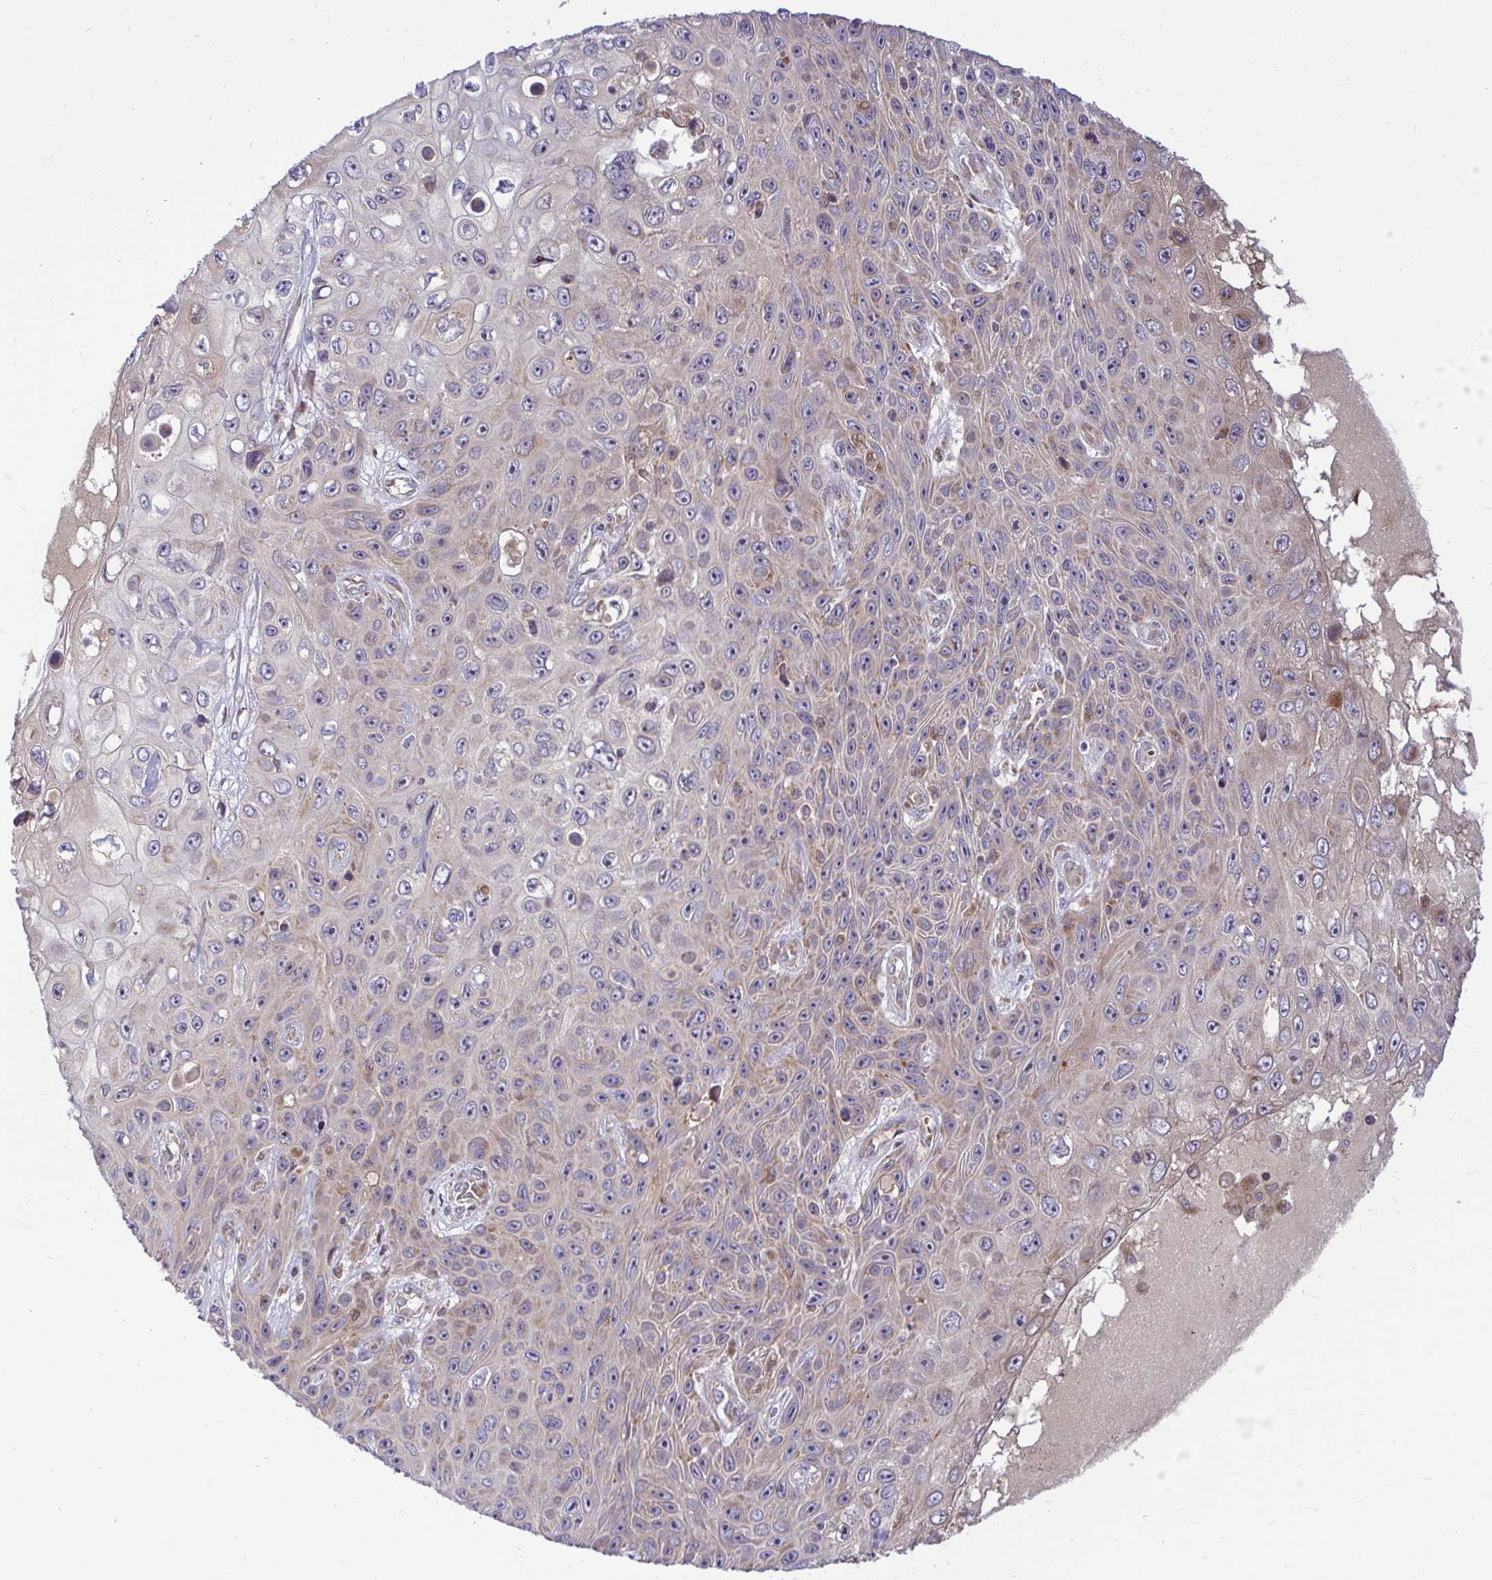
{"staining": {"intensity": "weak", "quantity": "25%-75%", "location": "cytoplasmic/membranous,nuclear"}, "tissue": "skin cancer", "cell_type": "Tumor cells", "image_type": "cancer", "snomed": [{"axis": "morphology", "description": "Squamous cell carcinoma, NOS"}, {"axis": "topography", "description": "Skin"}], "caption": "Skin cancer stained with DAB (3,3'-diaminobenzidine) IHC shows low levels of weak cytoplasmic/membranous and nuclear expression in about 25%-75% of tumor cells. (brown staining indicates protein expression, while blue staining denotes nuclei).", "gene": "VTI1B", "patient": {"sex": "male", "age": 82}}